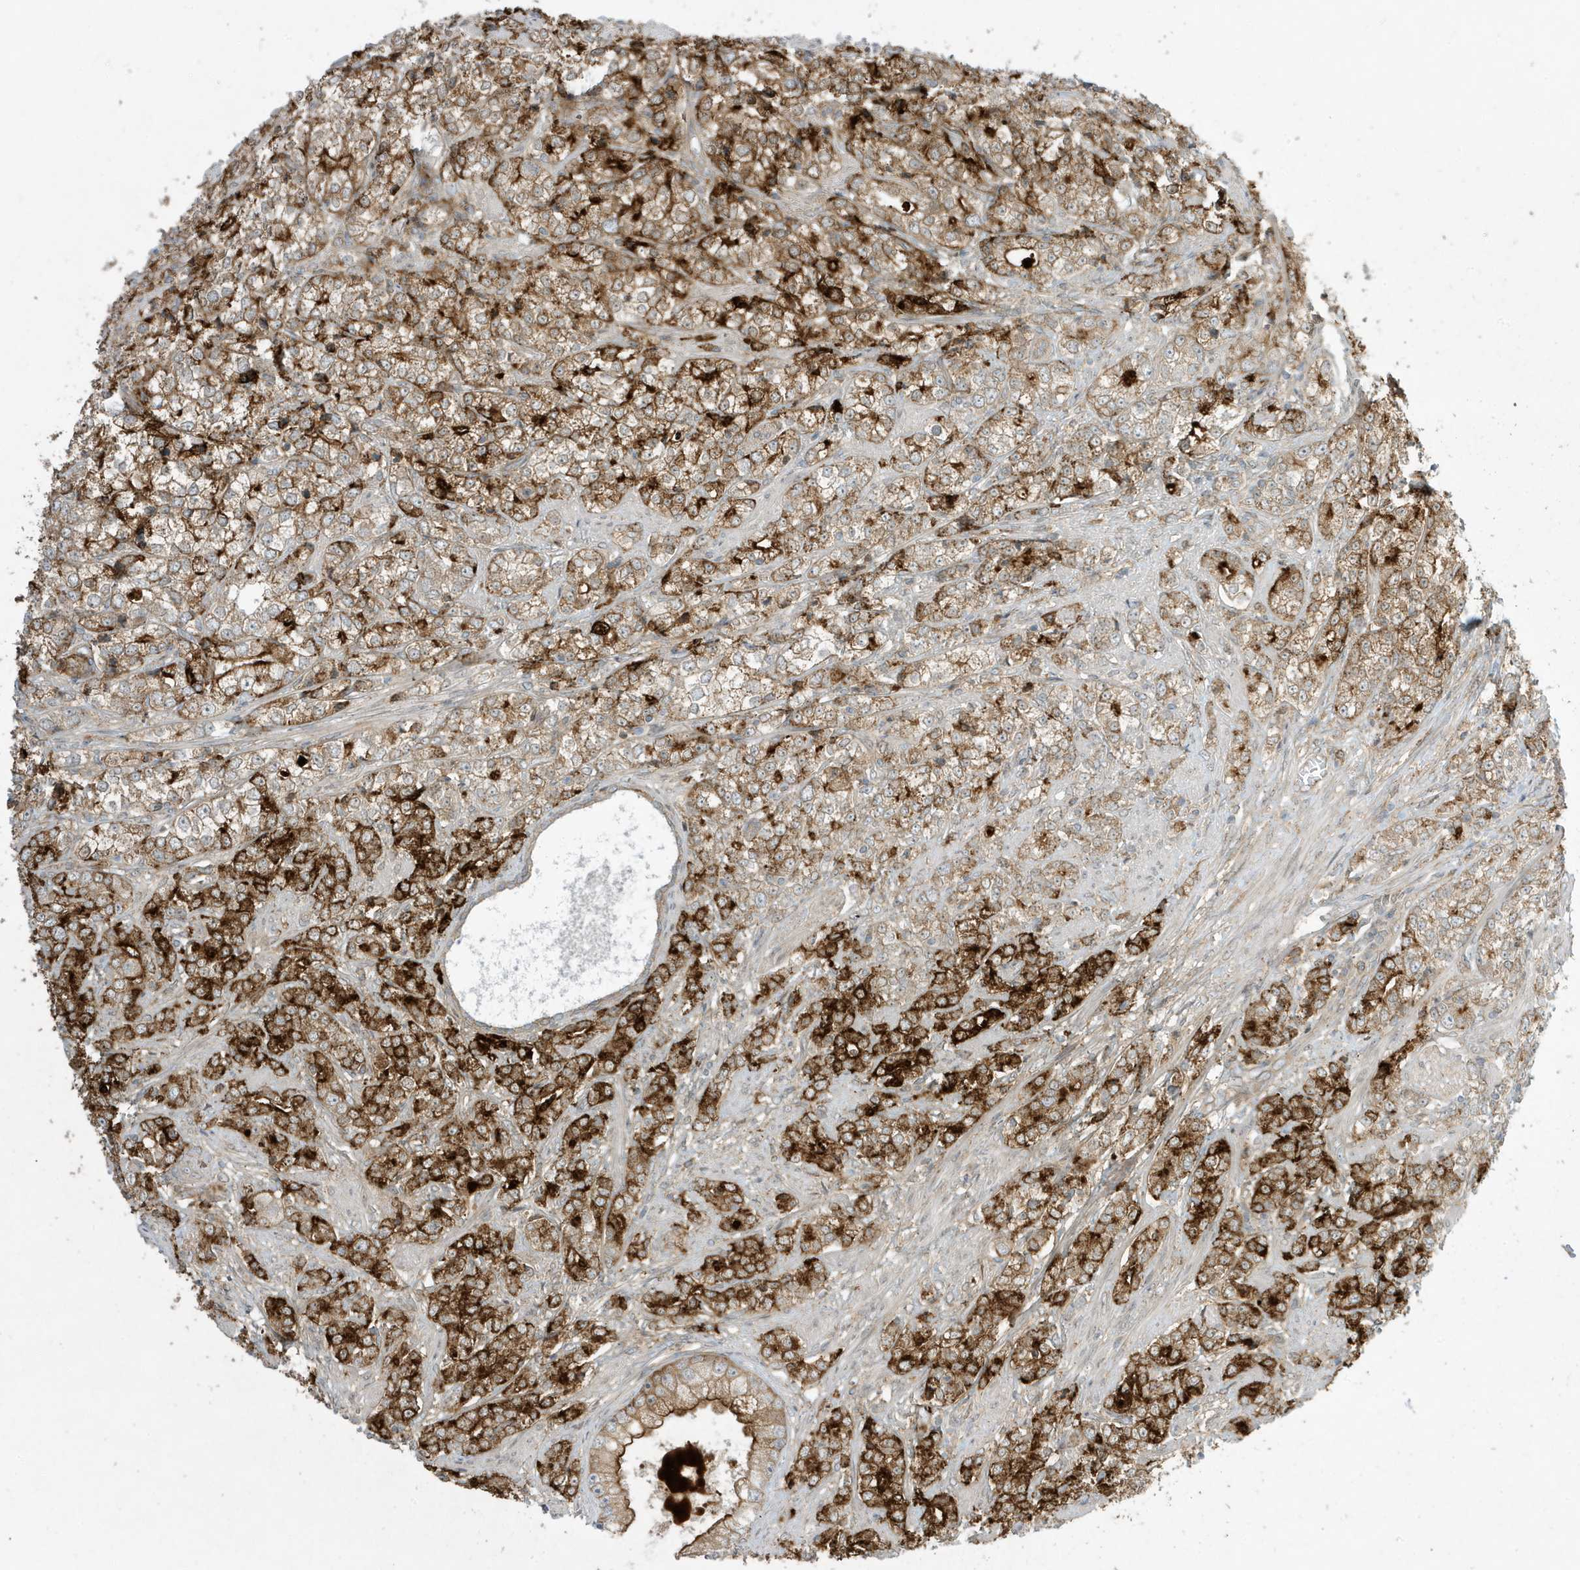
{"staining": {"intensity": "strong", "quantity": ">75%", "location": "cytoplasmic/membranous"}, "tissue": "prostate cancer", "cell_type": "Tumor cells", "image_type": "cancer", "snomed": [{"axis": "morphology", "description": "Adenocarcinoma, High grade"}, {"axis": "topography", "description": "Prostate"}], "caption": "A high amount of strong cytoplasmic/membranous expression is seen in approximately >75% of tumor cells in adenocarcinoma (high-grade) (prostate) tissue.", "gene": "SCARF2", "patient": {"sex": "male", "age": 69}}